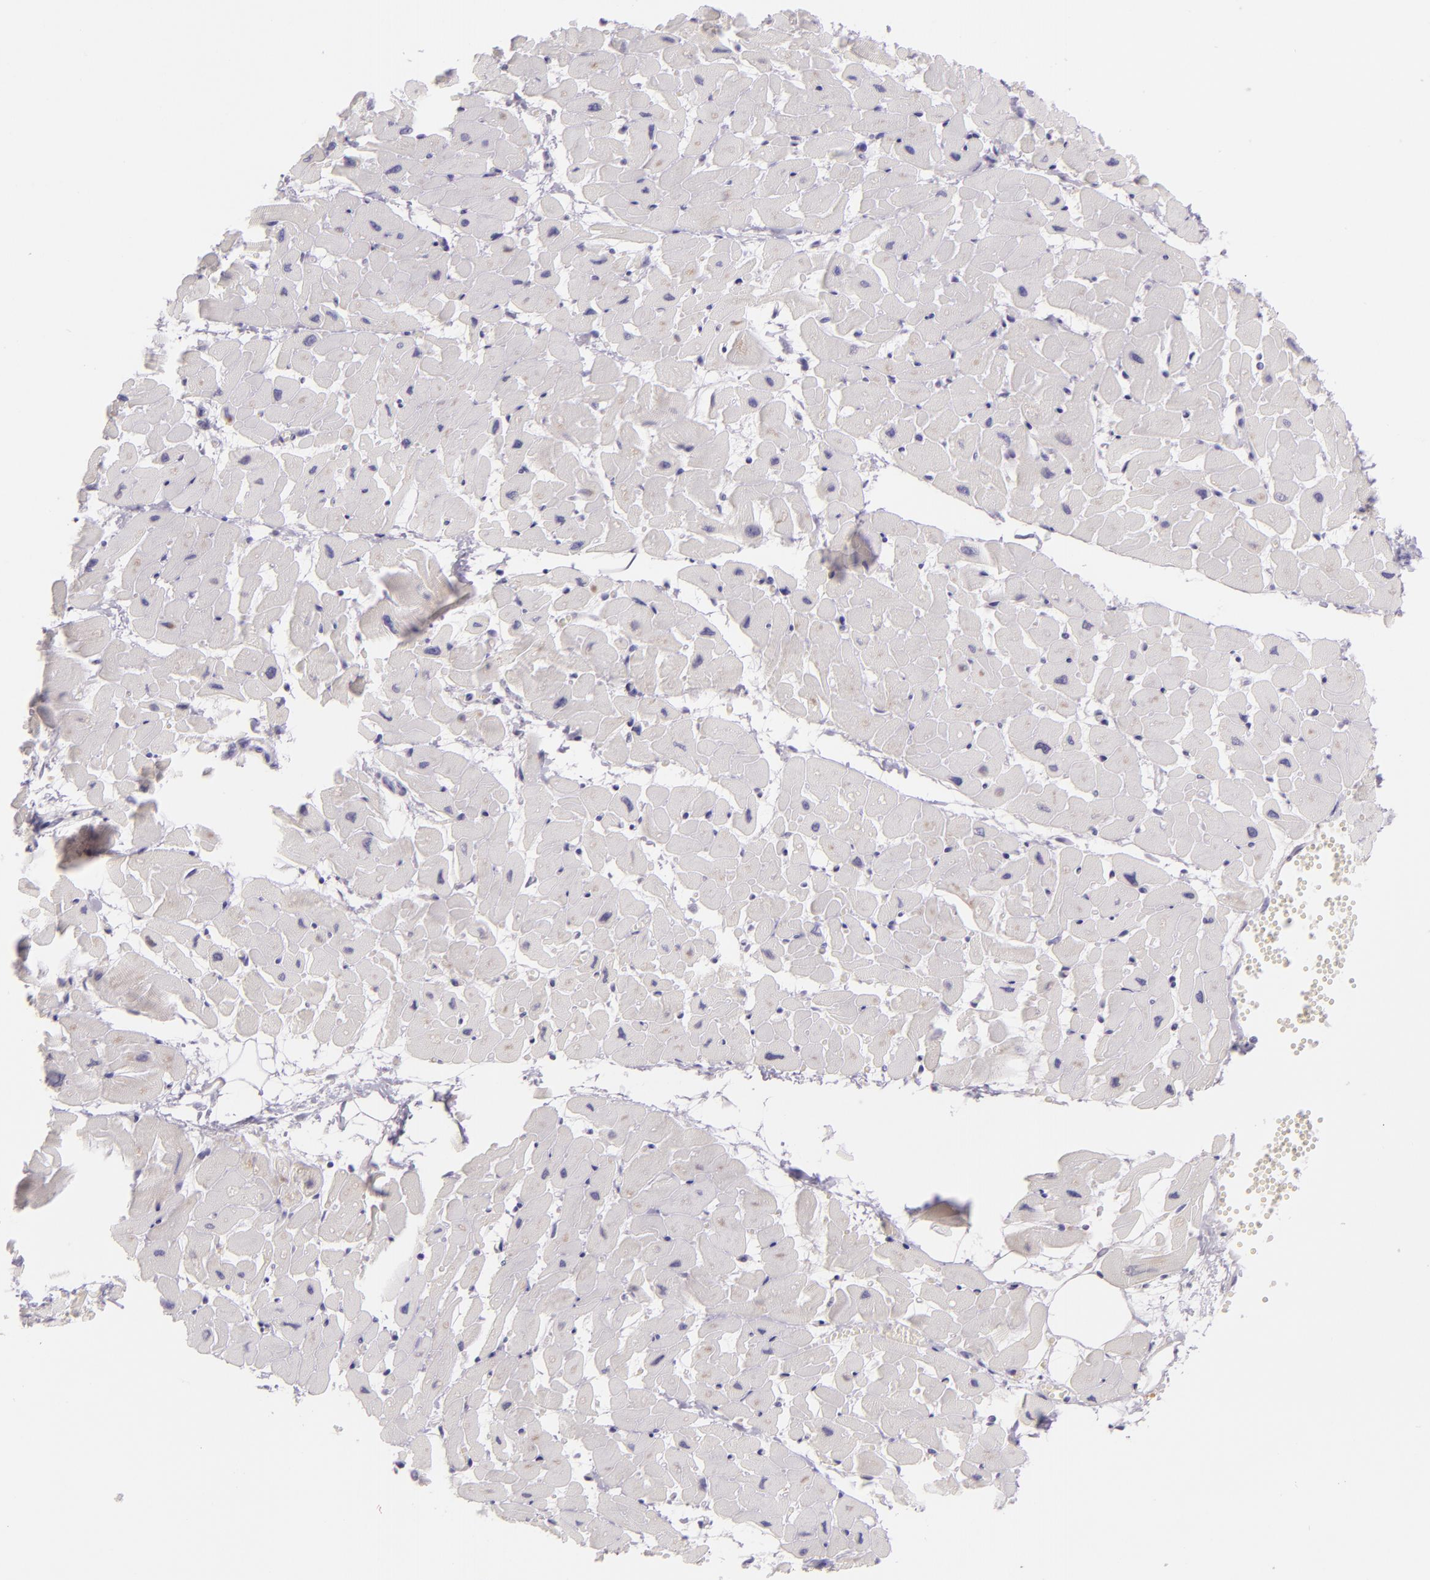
{"staining": {"intensity": "negative", "quantity": "none", "location": "none"}, "tissue": "heart muscle", "cell_type": "Cardiomyocytes", "image_type": "normal", "snomed": [{"axis": "morphology", "description": "Normal tissue, NOS"}, {"axis": "topography", "description": "Heart"}], "caption": "Cardiomyocytes are negative for protein expression in unremarkable human heart muscle. (Stains: DAB IHC with hematoxylin counter stain, Microscopy: brightfield microscopy at high magnification).", "gene": "CHEK2", "patient": {"sex": "female", "age": 19}}